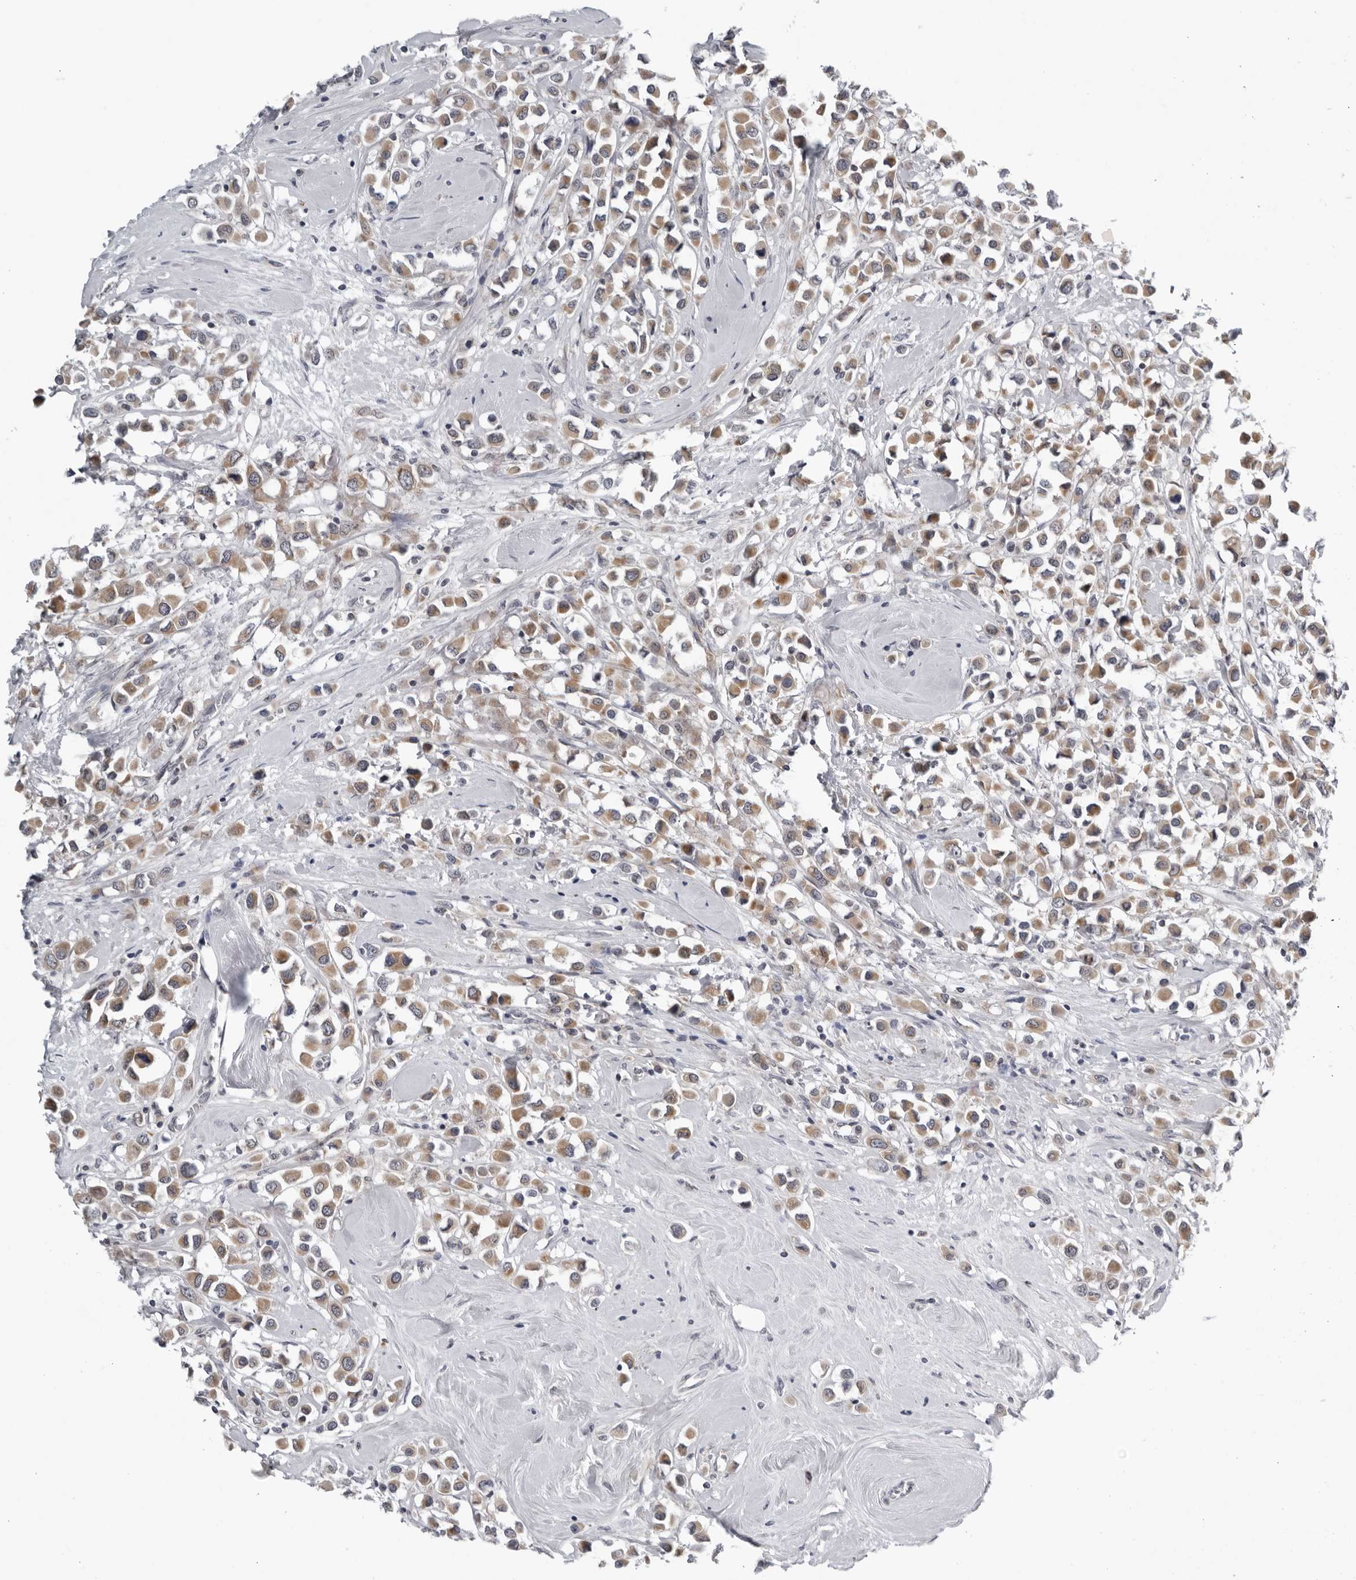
{"staining": {"intensity": "moderate", "quantity": ">75%", "location": "cytoplasmic/membranous"}, "tissue": "breast cancer", "cell_type": "Tumor cells", "image_type": "cancer", "snomed": [{"axis": "morphology", "description": "Duct carcinoma"}, {"axis": "topography", "description": "Breast"}], "caption": "Breast infiltrating ductal carcinoma was stained to show a protein in brown. There is medium levels of moderate cytoplasmic/membranous staining in approximately >75% of tumor cells.", "gene": "CPT2", "patient": {"sex": "female", "age": 61}}